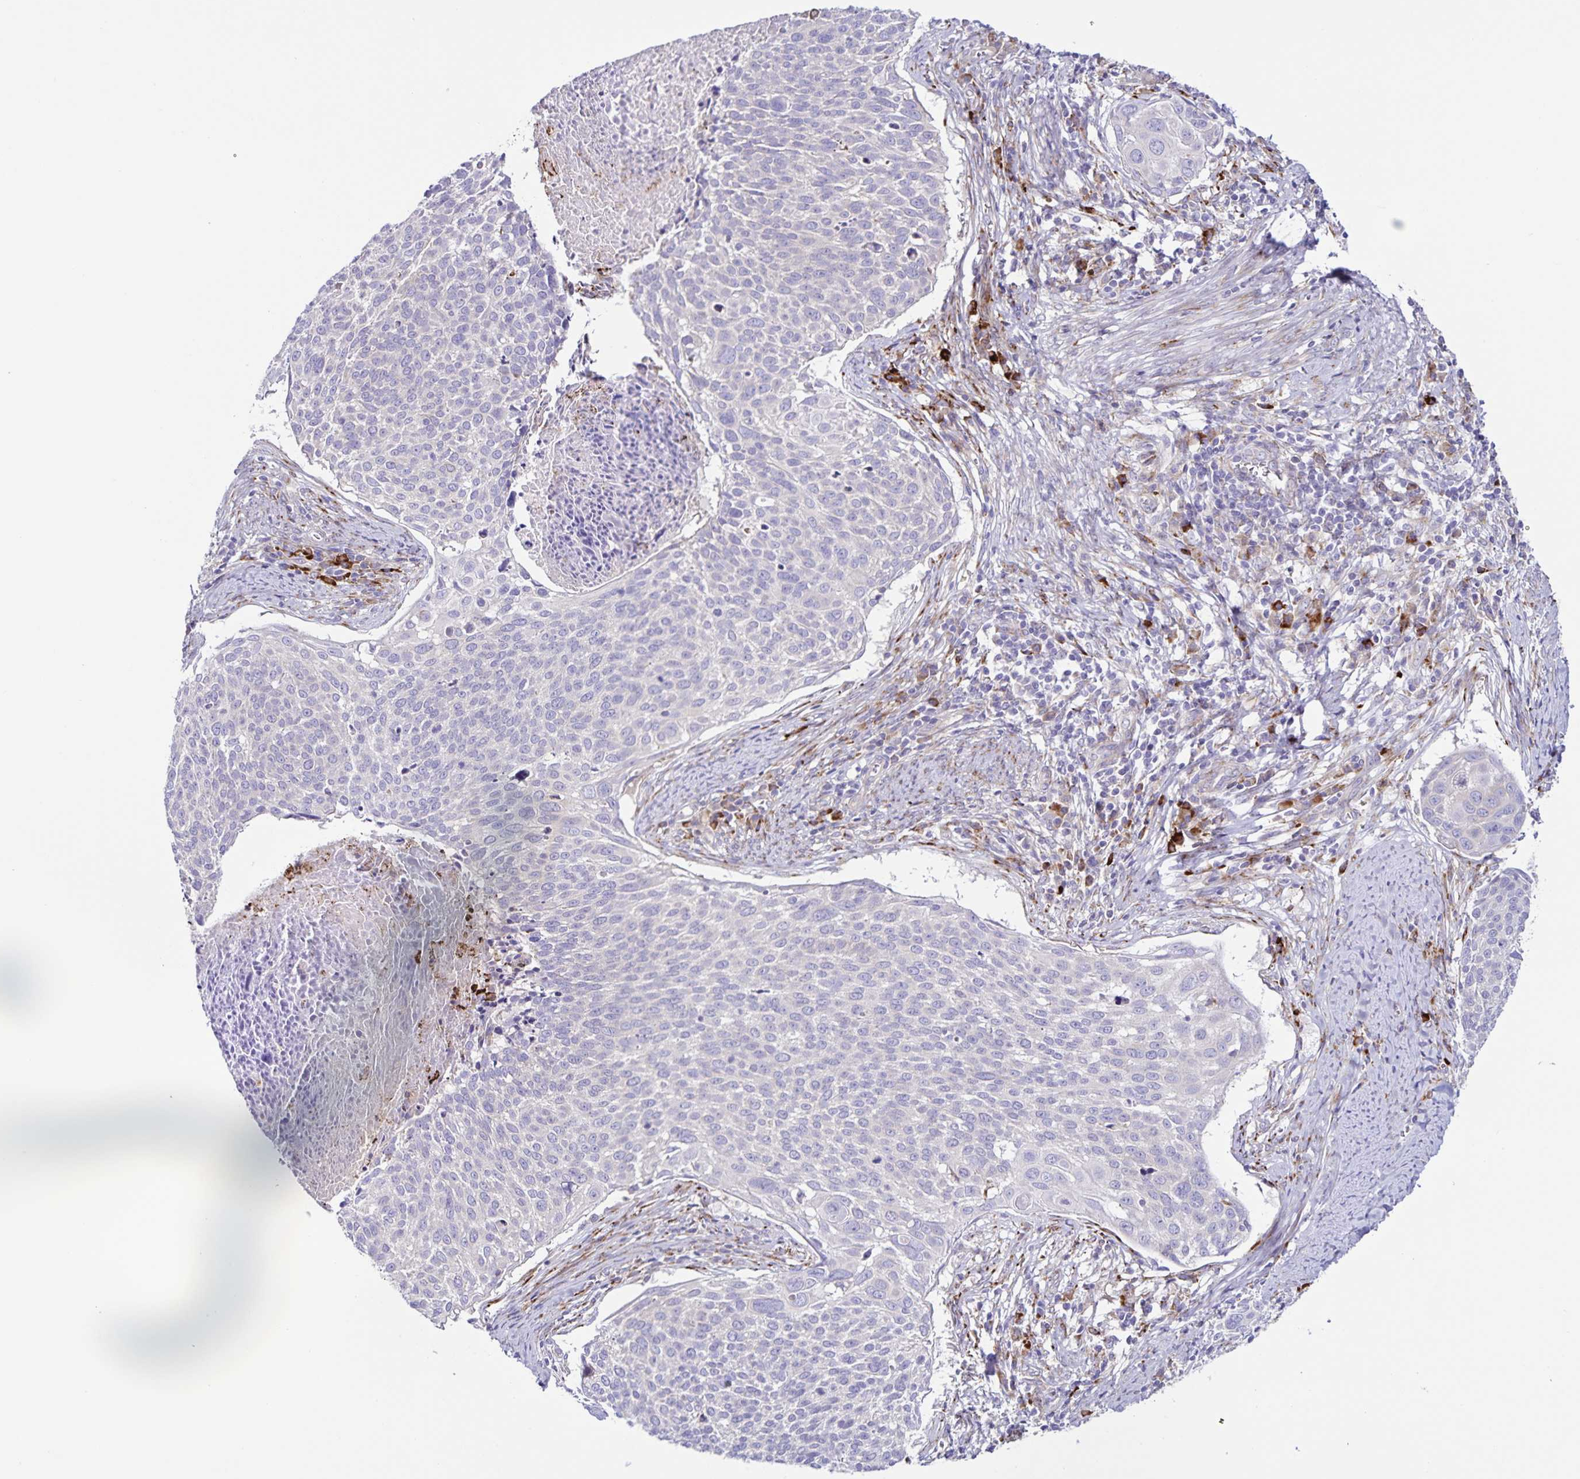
{"staining": {"intensity": "negative", "quantity": "none", "location": "none"}, "tissue": "cervical cancer", "cell_type": "Tumor cells", "image_type": "cancer", "snomed": [{"axis": "morphology", "description": "Squamous cell carcinoma, NOS"}, {"axis": "topography", "description": "Cervix"}], "caption": "DAB (3,3'-diaminobenzidine) immunohistochemical staining of human cervical squamous cell carcinoma demonstrates no significant staining in tumor cells. (DAB immunohistochemistry visualized using brightfield microscopy, high magnification).", "gene": "OSBPL5", "patient": {"sex": "female", "age": 39}}